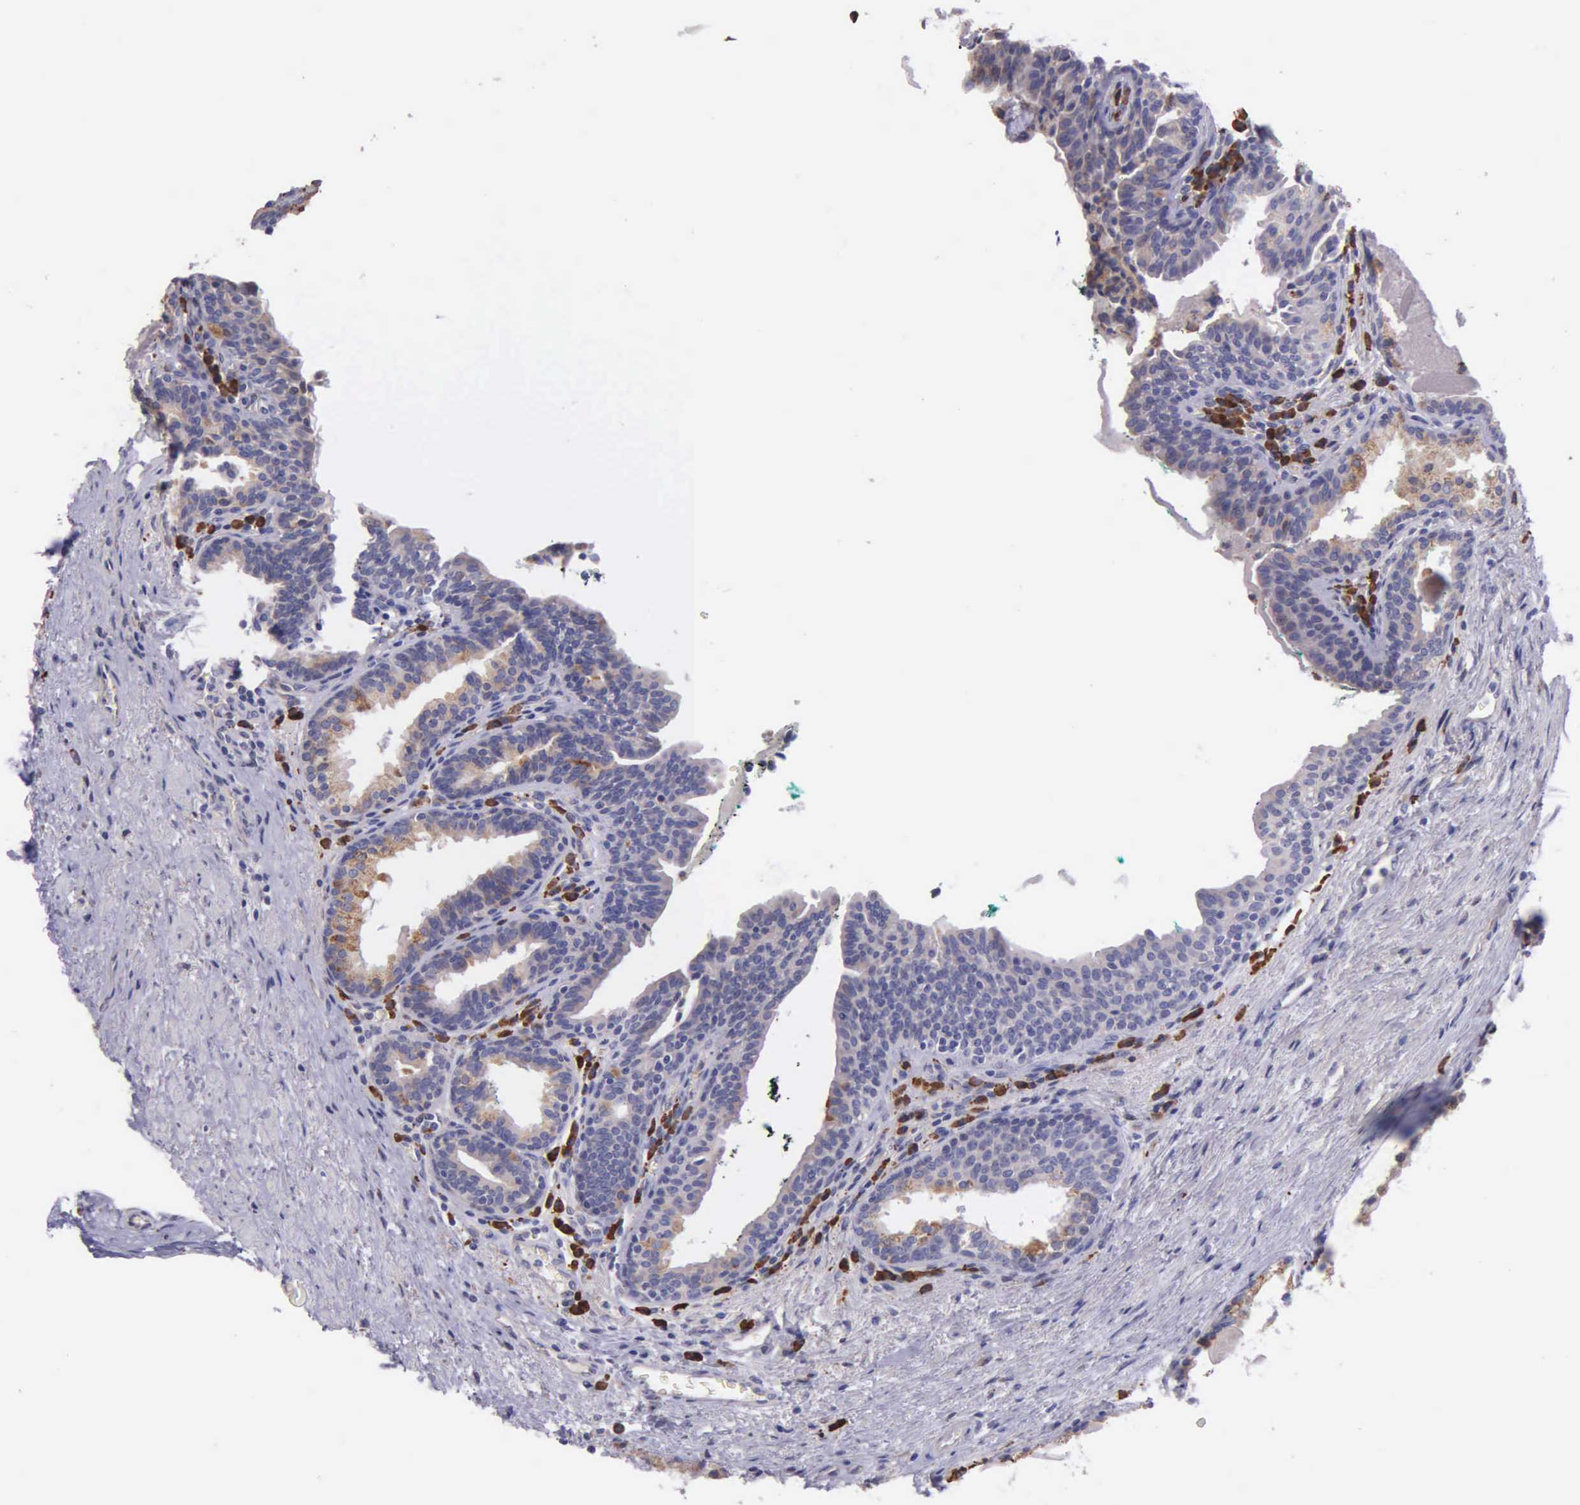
{"staining": {"intensity": "weak", "quantity": ">75%", "location": "cytoplasmic/membranous"}, "tissue": "prostate", "cell_type": "Glandular cells", "image_type": "normal", "snomed": [{"axis": "morphology", "description": "Normal tissue, NOS"}, {"axis": "topography", "description": "Prostate"}], "caption": "DAB immunohistochemical staining of normal prostate exhibits weak cytoplasmic/membranous protein positivity in about >75% of glandular cells.", "gene": "ZC3H12B", "patient": {"sex": "male", "age": 65}}